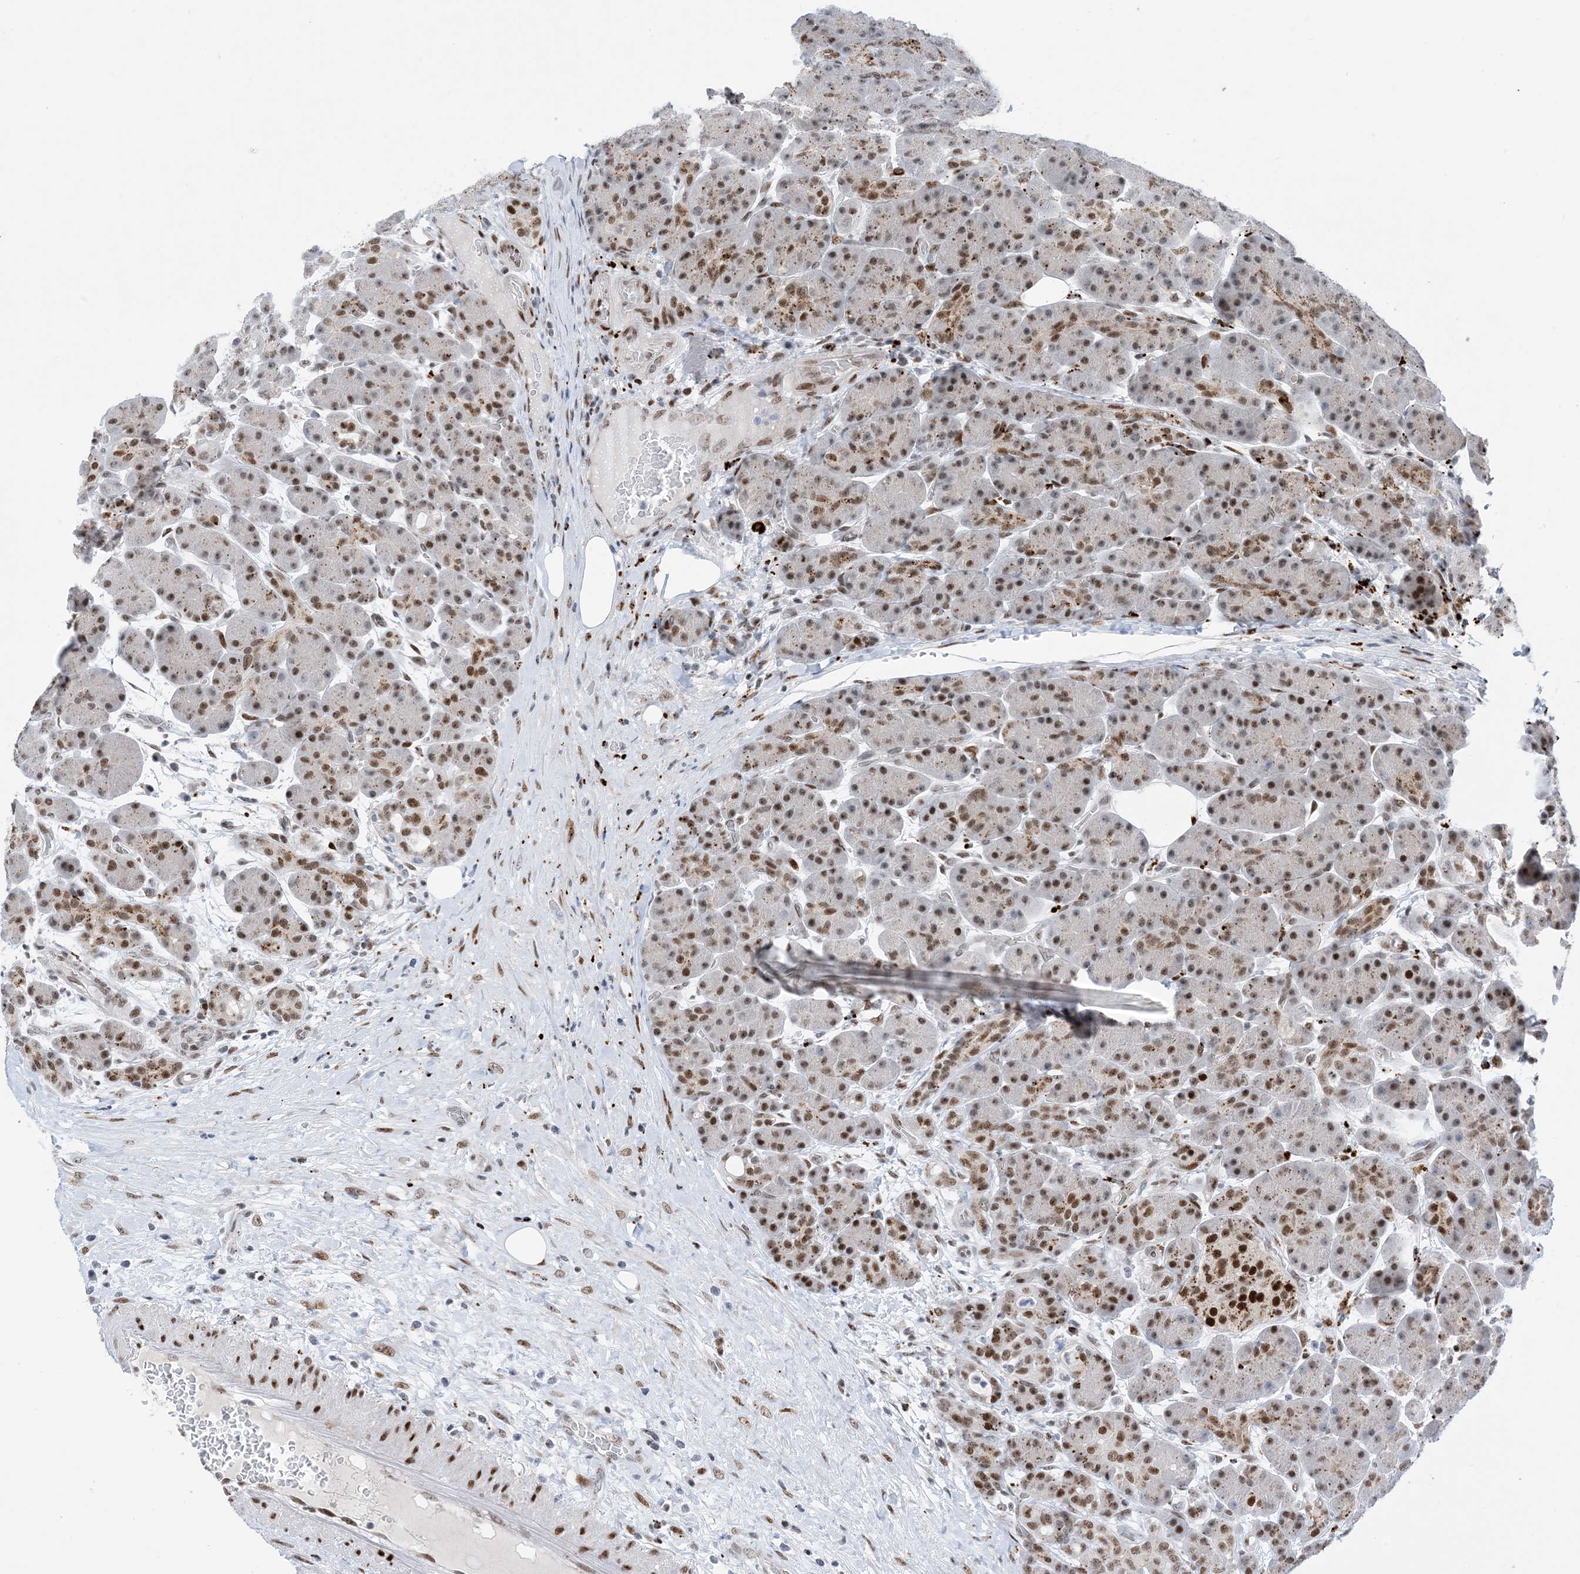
{"staining": {"intensity": "moderate", "quantity": ">75%", "location": "nuclear"}, "tissue": "pancreas", "cell_type": "Exocrine glandular cells", "image_type": "normal", "snomed": [{"axis": "morphology", "description": "Normal tissue, NOS"}, {"axis": "topography", "description": "Pancreas"}], "caption": "Protein analysis of normal pancreas exhibits moderate nuclear staining in approximately >75% of exocrine glandular cells.", "gene": "TSPYL1", "patient": {"sex": "male", "age": 63}}